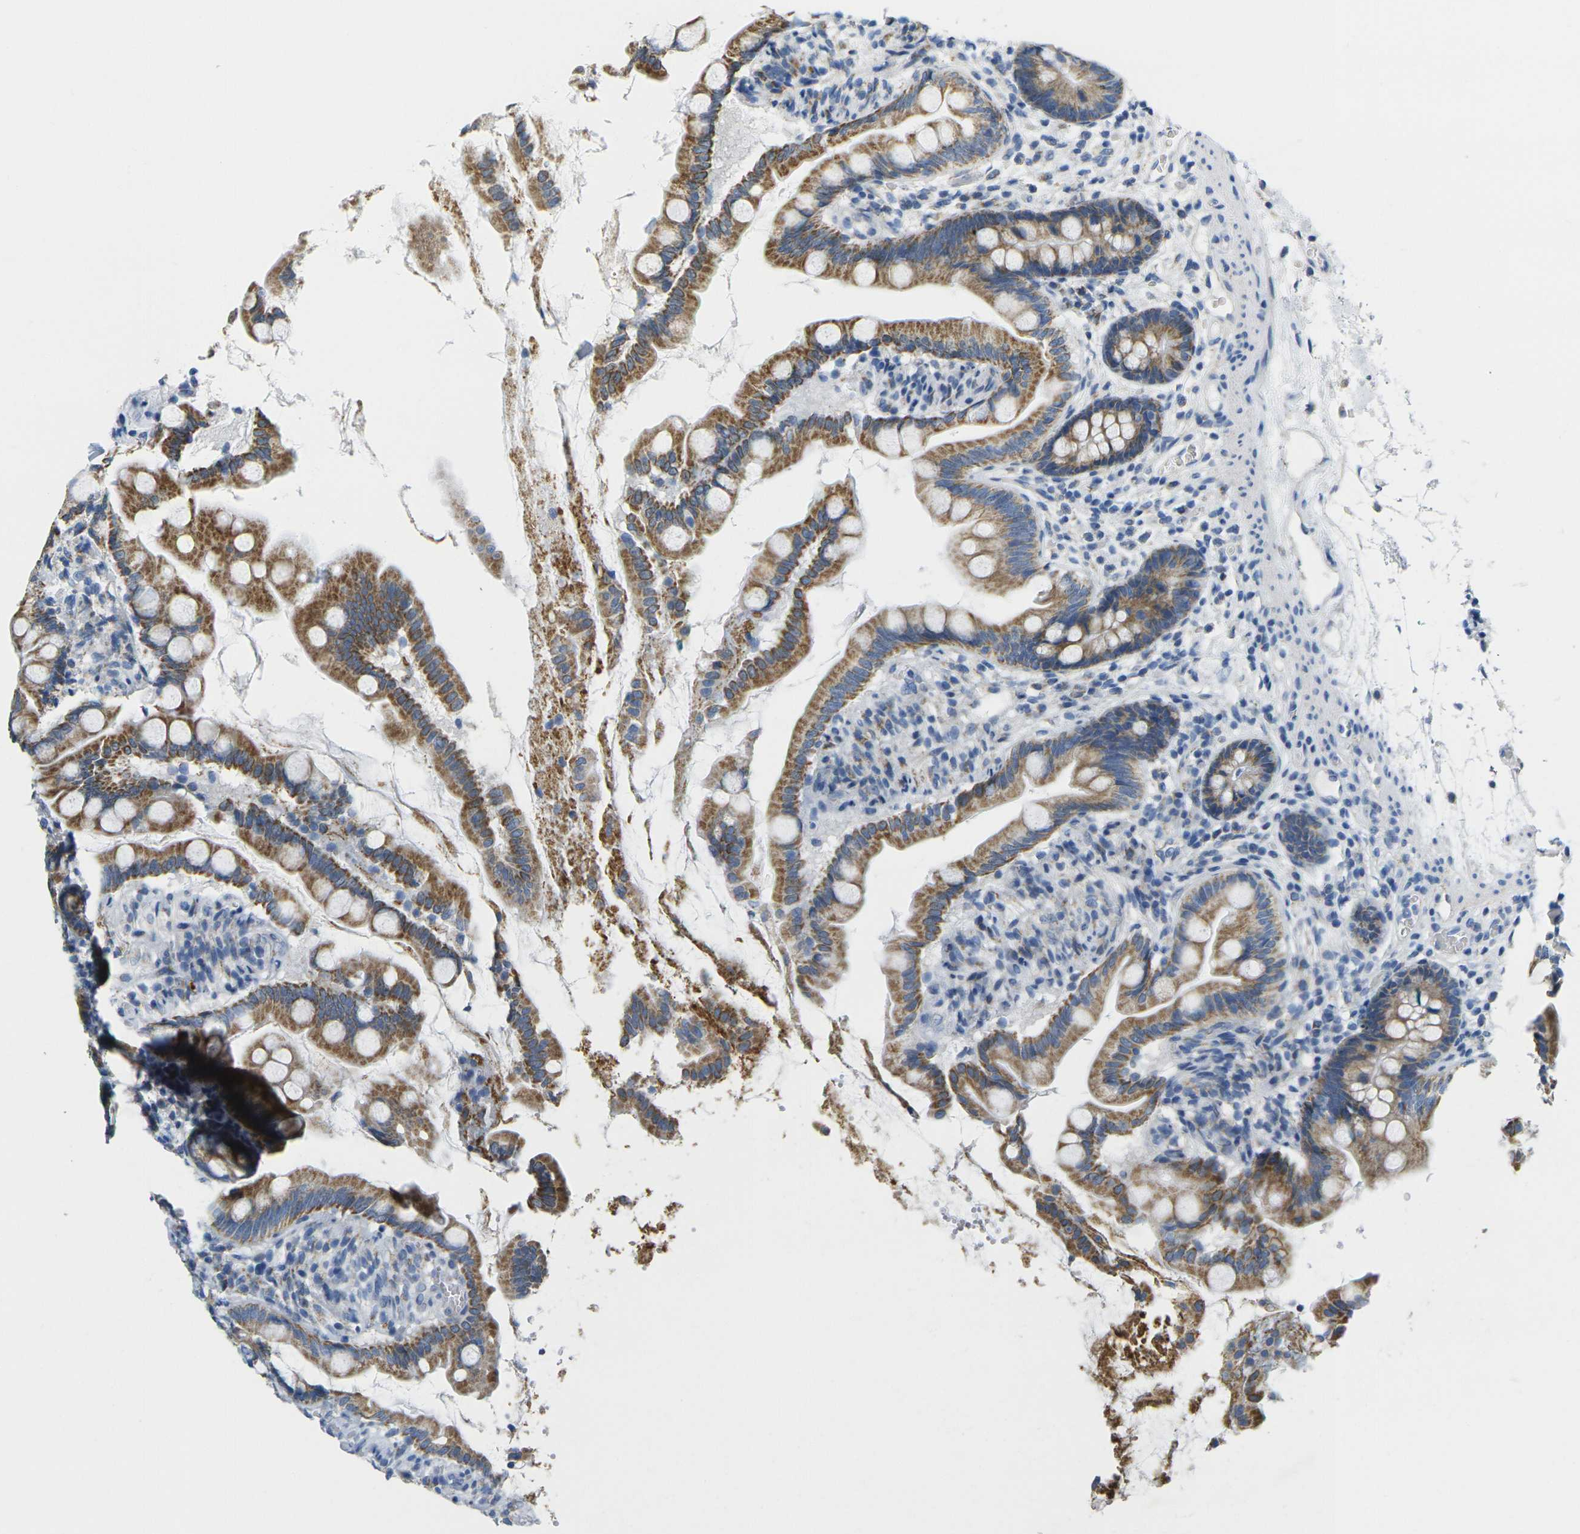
{"staining": {"intensity": "moderate", "quantity": ">75%", "location": "cytoplasmic/membranous"}, "tissue": "small intestine", "cell_type": "Glandular cells", "image_type": "normal", "snomed": [{"axis": "morphology", "description": "Normal tissue, NOS"}, {"axis": "topography", "description": "Small intestine"}], "caption": "The image exhibits a brown stain indicating the presence of a protein in the cytoplasmic/membranous of glandular cells in small intestine. (DAB IHC with brightfield microscopy, high magnification).", "gene": "TMEM204", "patient": {"sex": "female", "age": 56}}